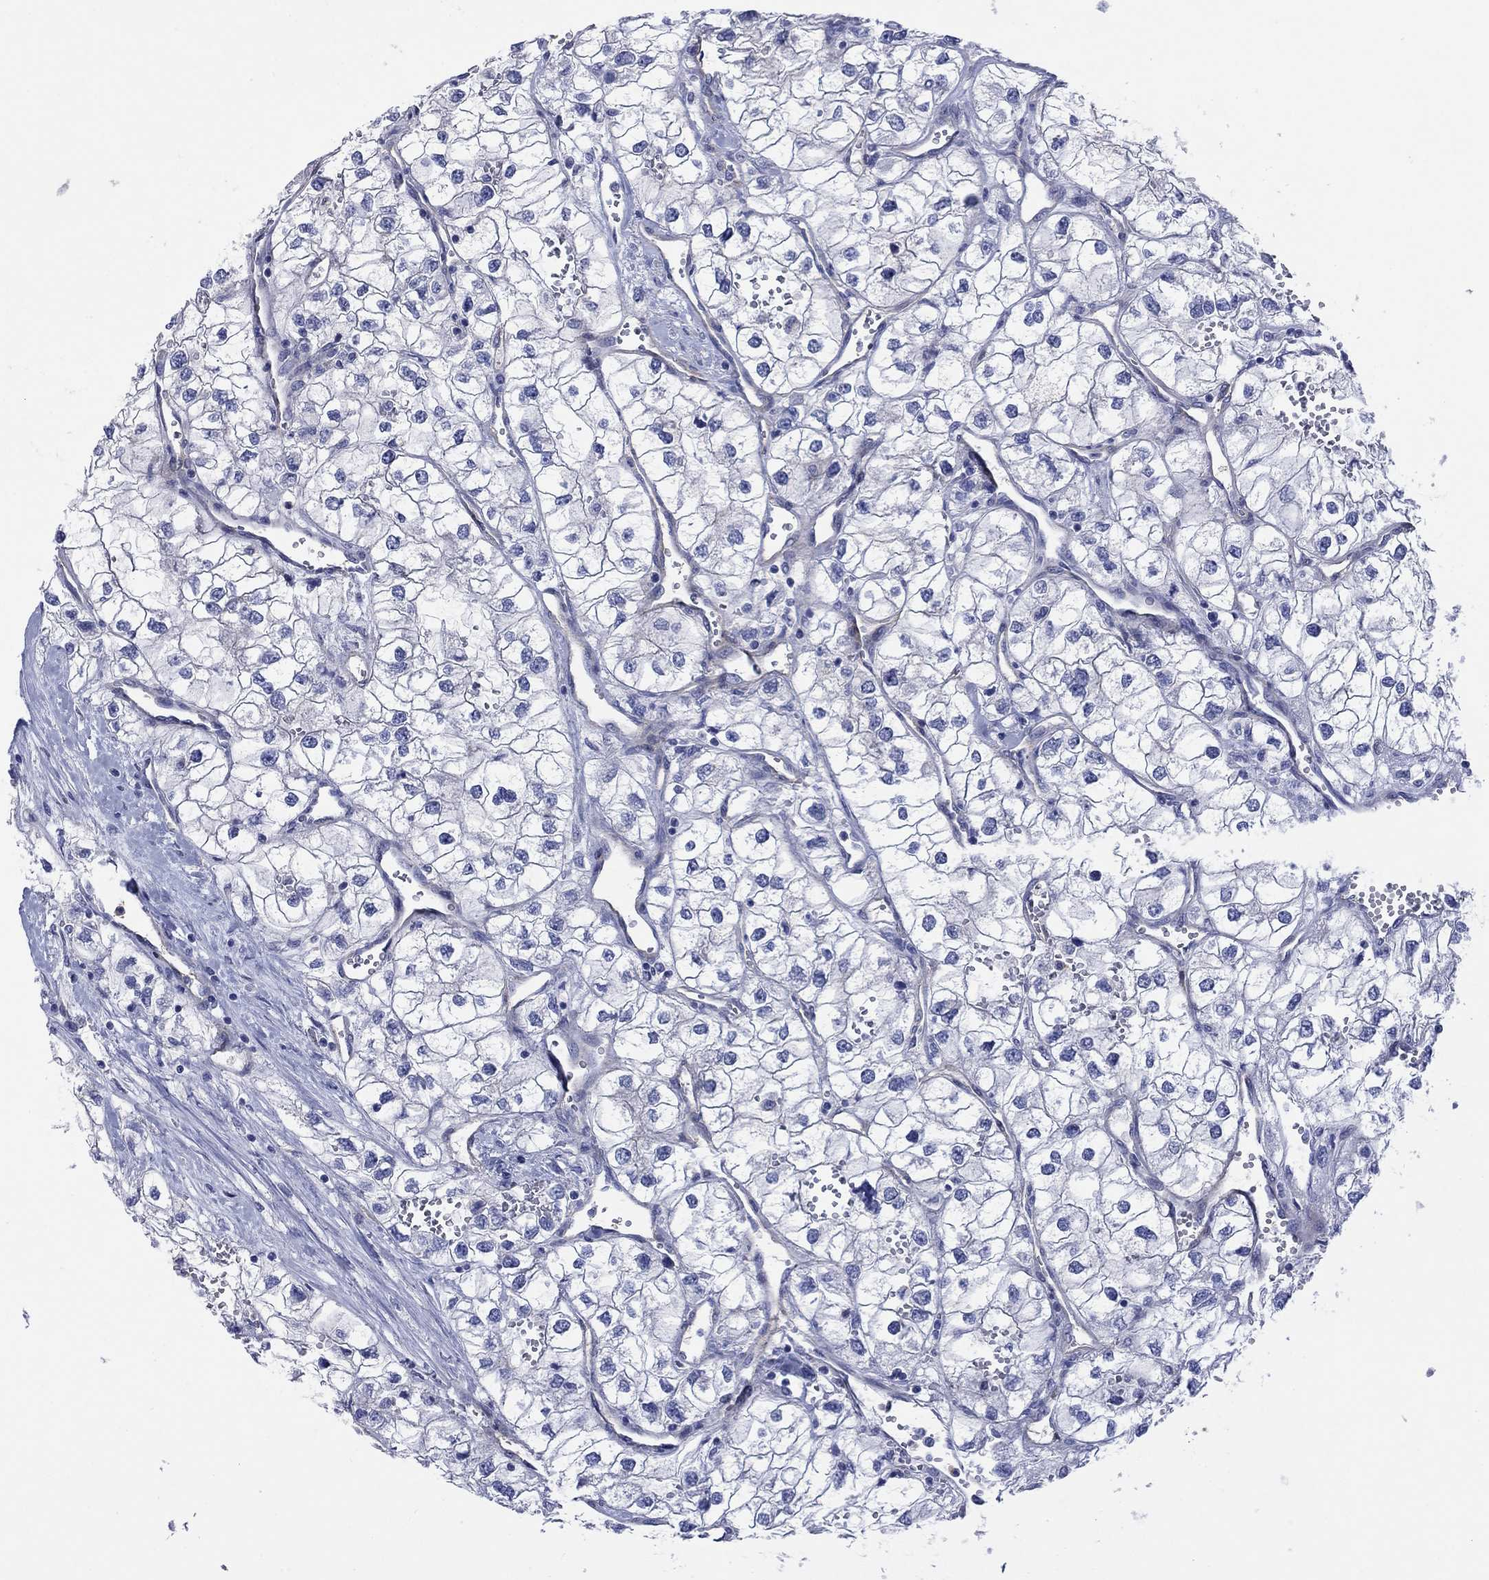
{"staining": {"intensity": "negative", "quantity": "none", "location": "none"}, "tissue": "renal cancer", "cell_type": "Tumor cells", "image_type": "cancer", "snomed": [{"axis": "morphology", "description": "Adenocarcinoma, NOS"}, {"axis": "topography", "description": "Kidney"}], "caption": "There is no significant staining in tumor cells of renal adenocarcinoma.", "gene": "TPRN", "patient": {"sex": "male", "age": 59}}